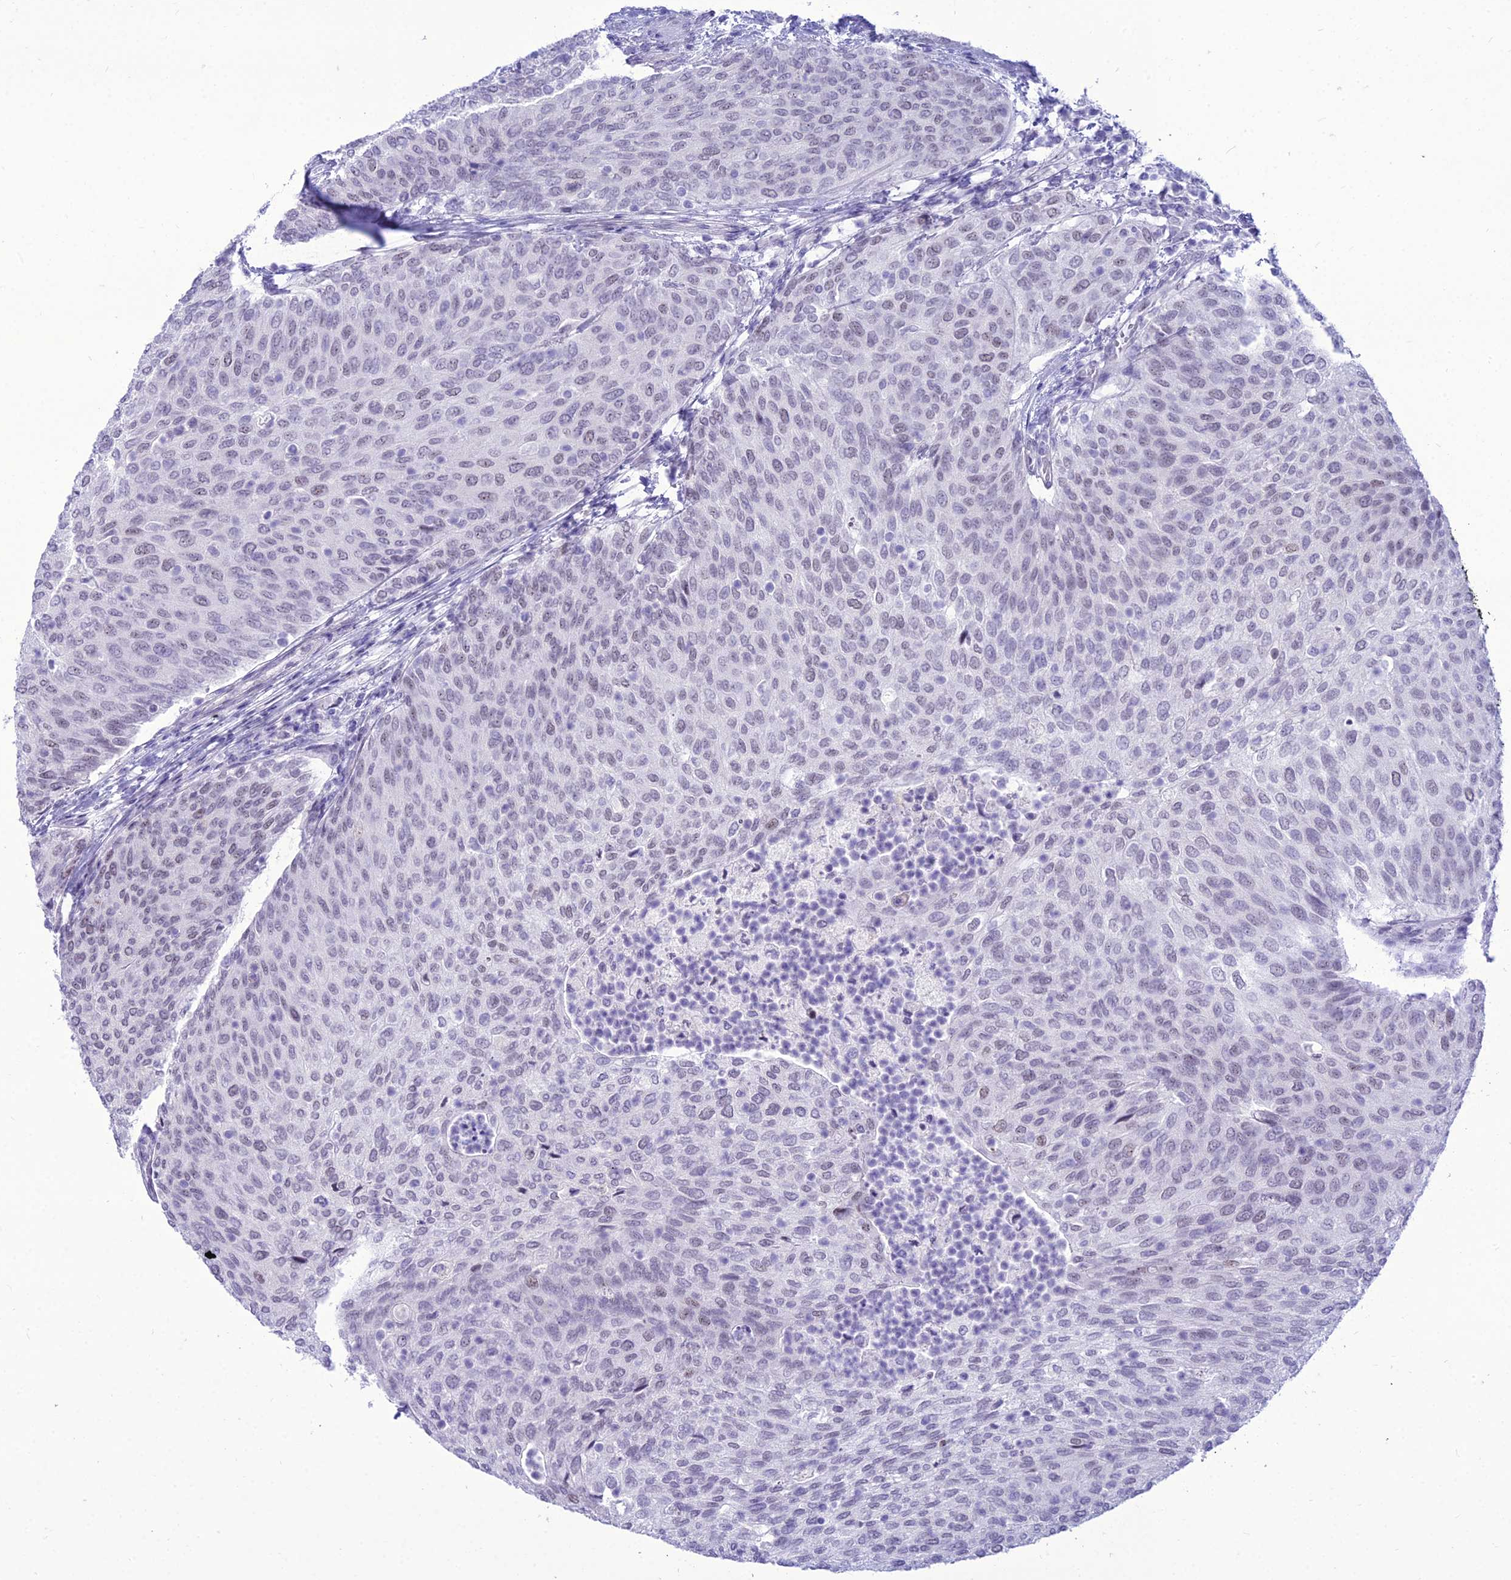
{"staining": {"intensity": "negative", "quantity": "none", "location": "none"}, "tissue": "urothelial cancer", "cell_type": "Tumor cells", "image_type": "cancer", "snomed": [{"axis": "morphology", "description": "Urothelial carcinoma, Low grade"}, {"axis": "topography", "description": "Urinary bladder"}], "caption": "Immunohistochemical staining of human urothelial carcinoma (low-grade) reveals no significant staining in tumor cells.", "gene": "DHX40", "patient": {"sex": "female", "age": 79}}